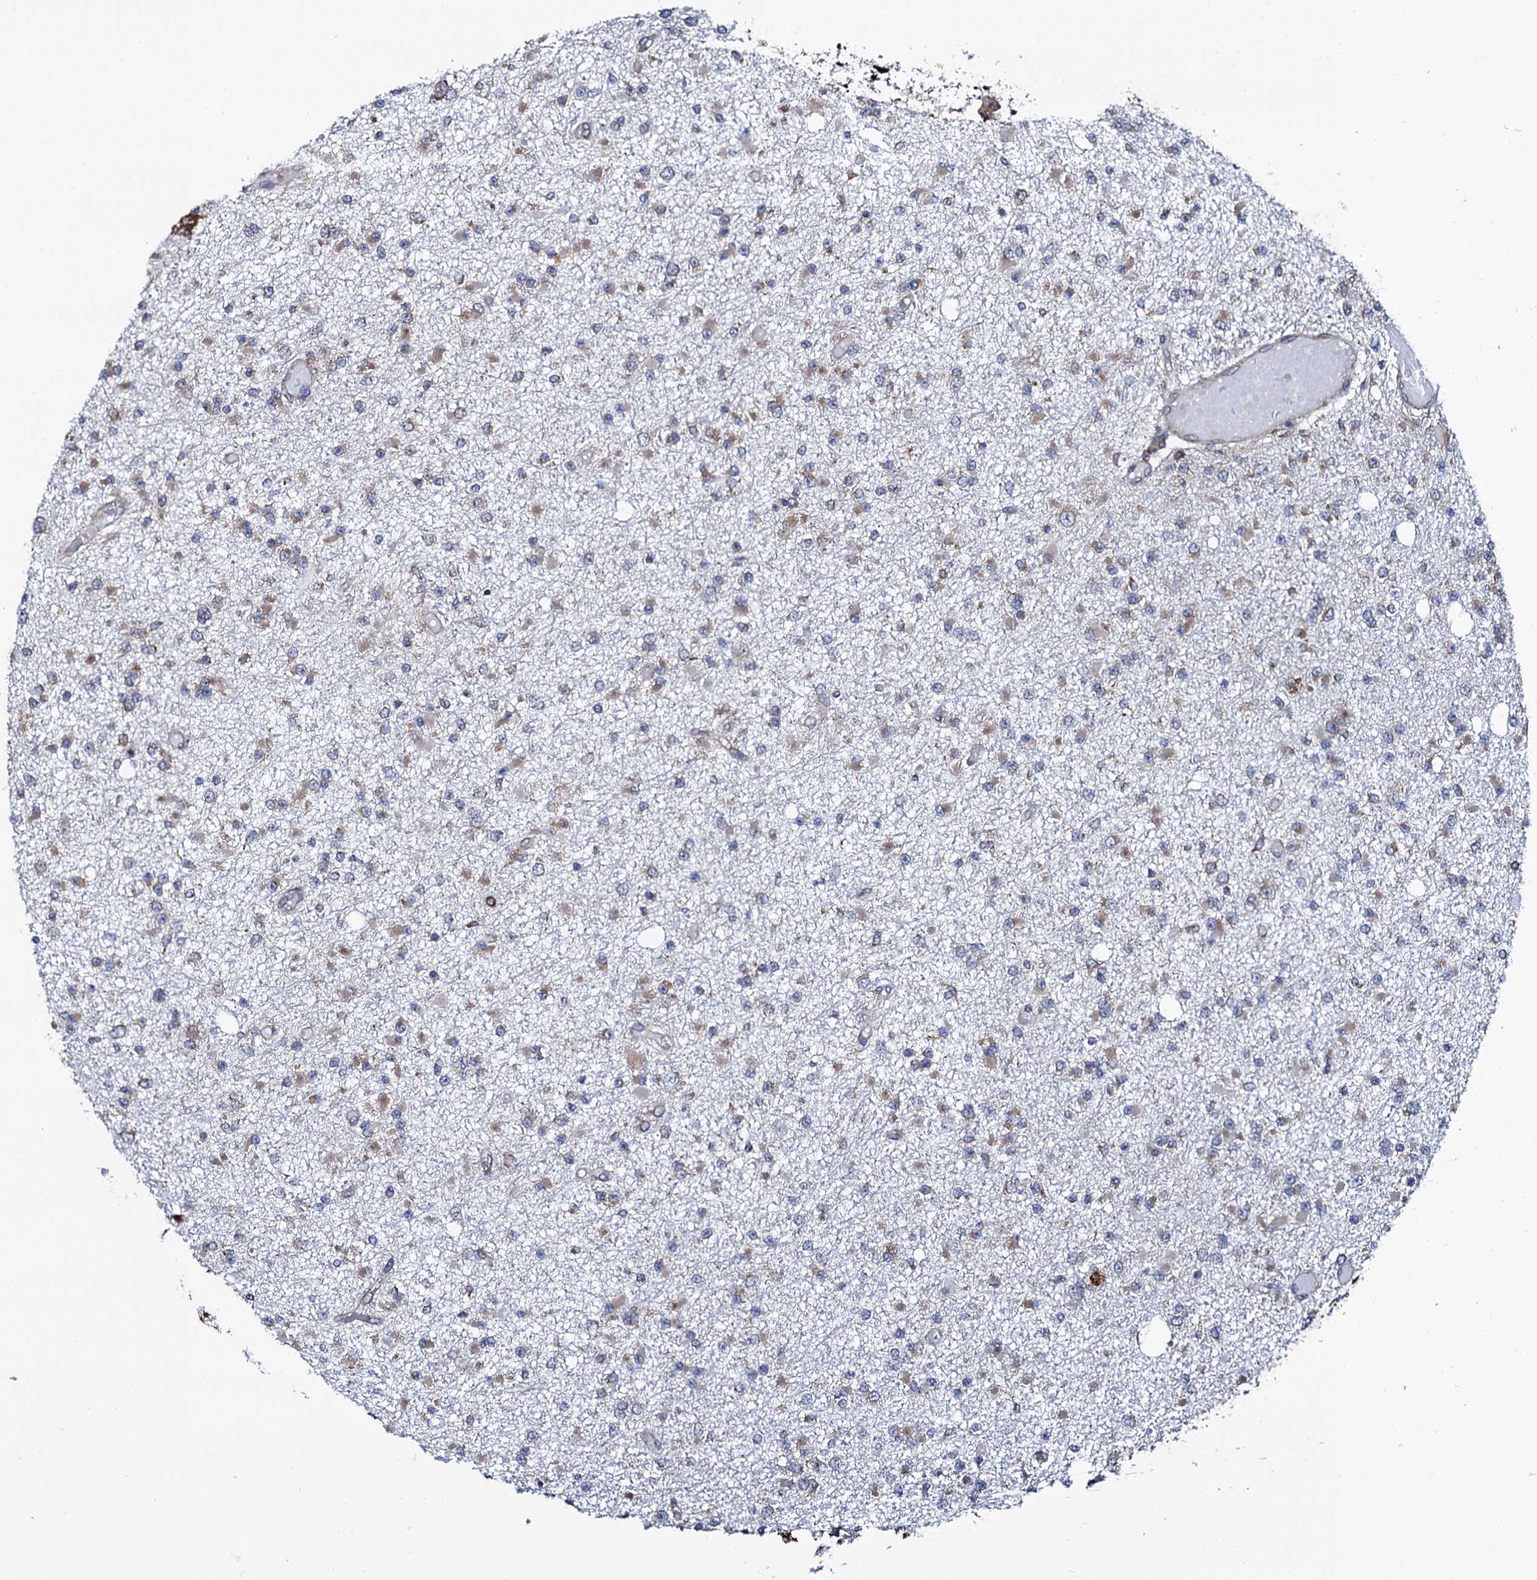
{"staining": {"intensity": "weak", "quantity": "25%-75%", "location": "cytoplasmic/membranous"}, "tissue": "glioma", "cell_type": "Tumor cells", "image_type": "cancer", "snomed": [{"axis": "morphology", "description": "Glioma, malignant, Low grade"}, {"axis": "topography", "description": "Brain"}], "caption": "Glioma tissue shows weak cytoplasmic/membranous staining in about 25%-75% of tumor cells Nuclei are stained in blue.", "gene": "SPTY2D1", "patient": {"sex": "female", "age": 22}}